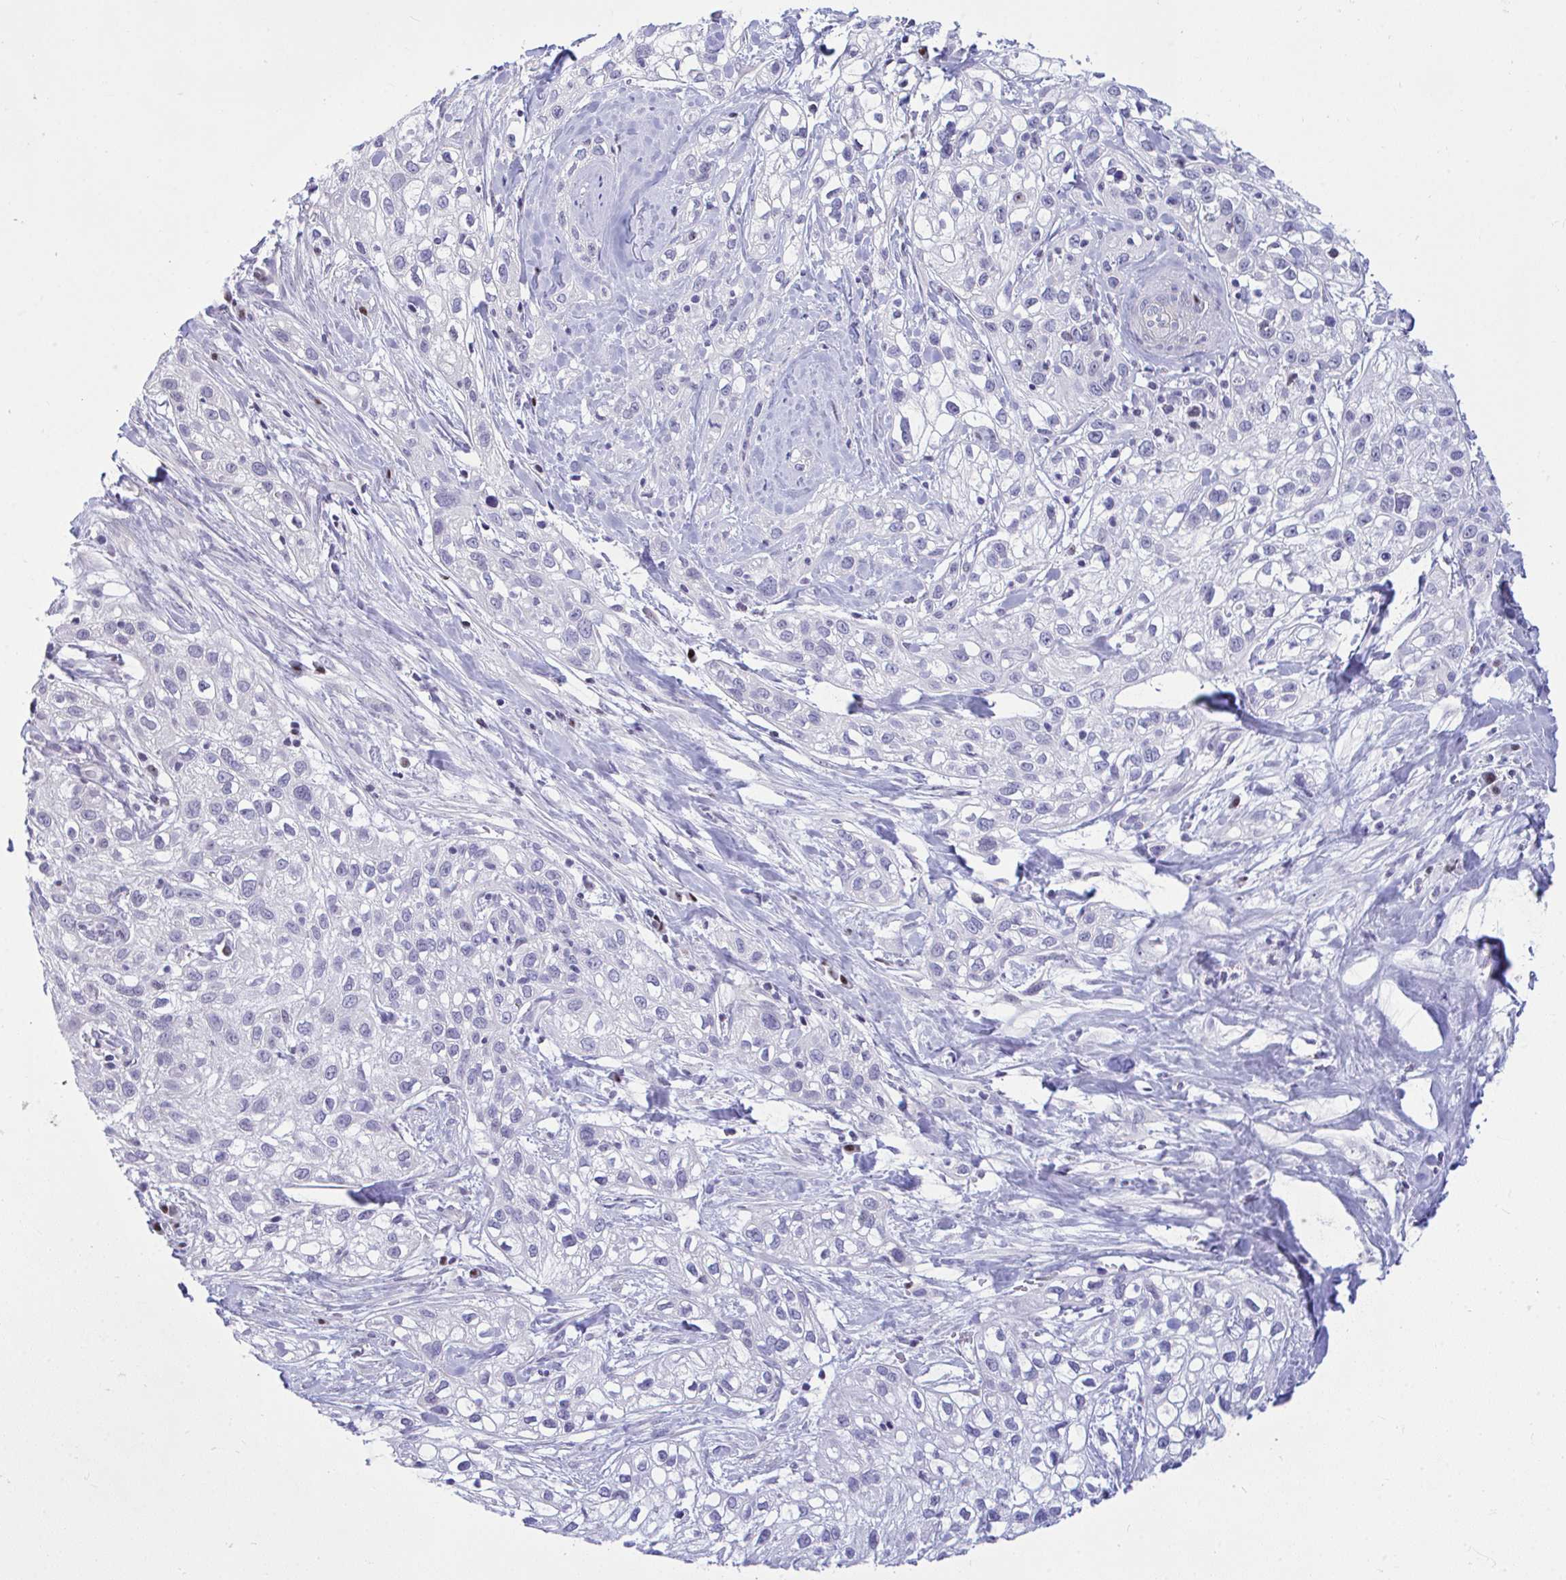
{"staining": {"intensity": "negative", "quantity": "none", "location": "none"}, "tissue": "skin cancer", "cell_type": "Tumor cells", "image_type": "cancer", "snomed": [{"axis": "morphology", "description": "Squamous cell carcinoma, NOS"}, {"axis": "topography", "description": "Skin"}], "caption": "Squamous cell carcinoma (skin) stained for a protein using IHC demonstrates no expression tumor cells.", "gene": "SLC25A51", "patient": {"sex": "male", "age": 82}}